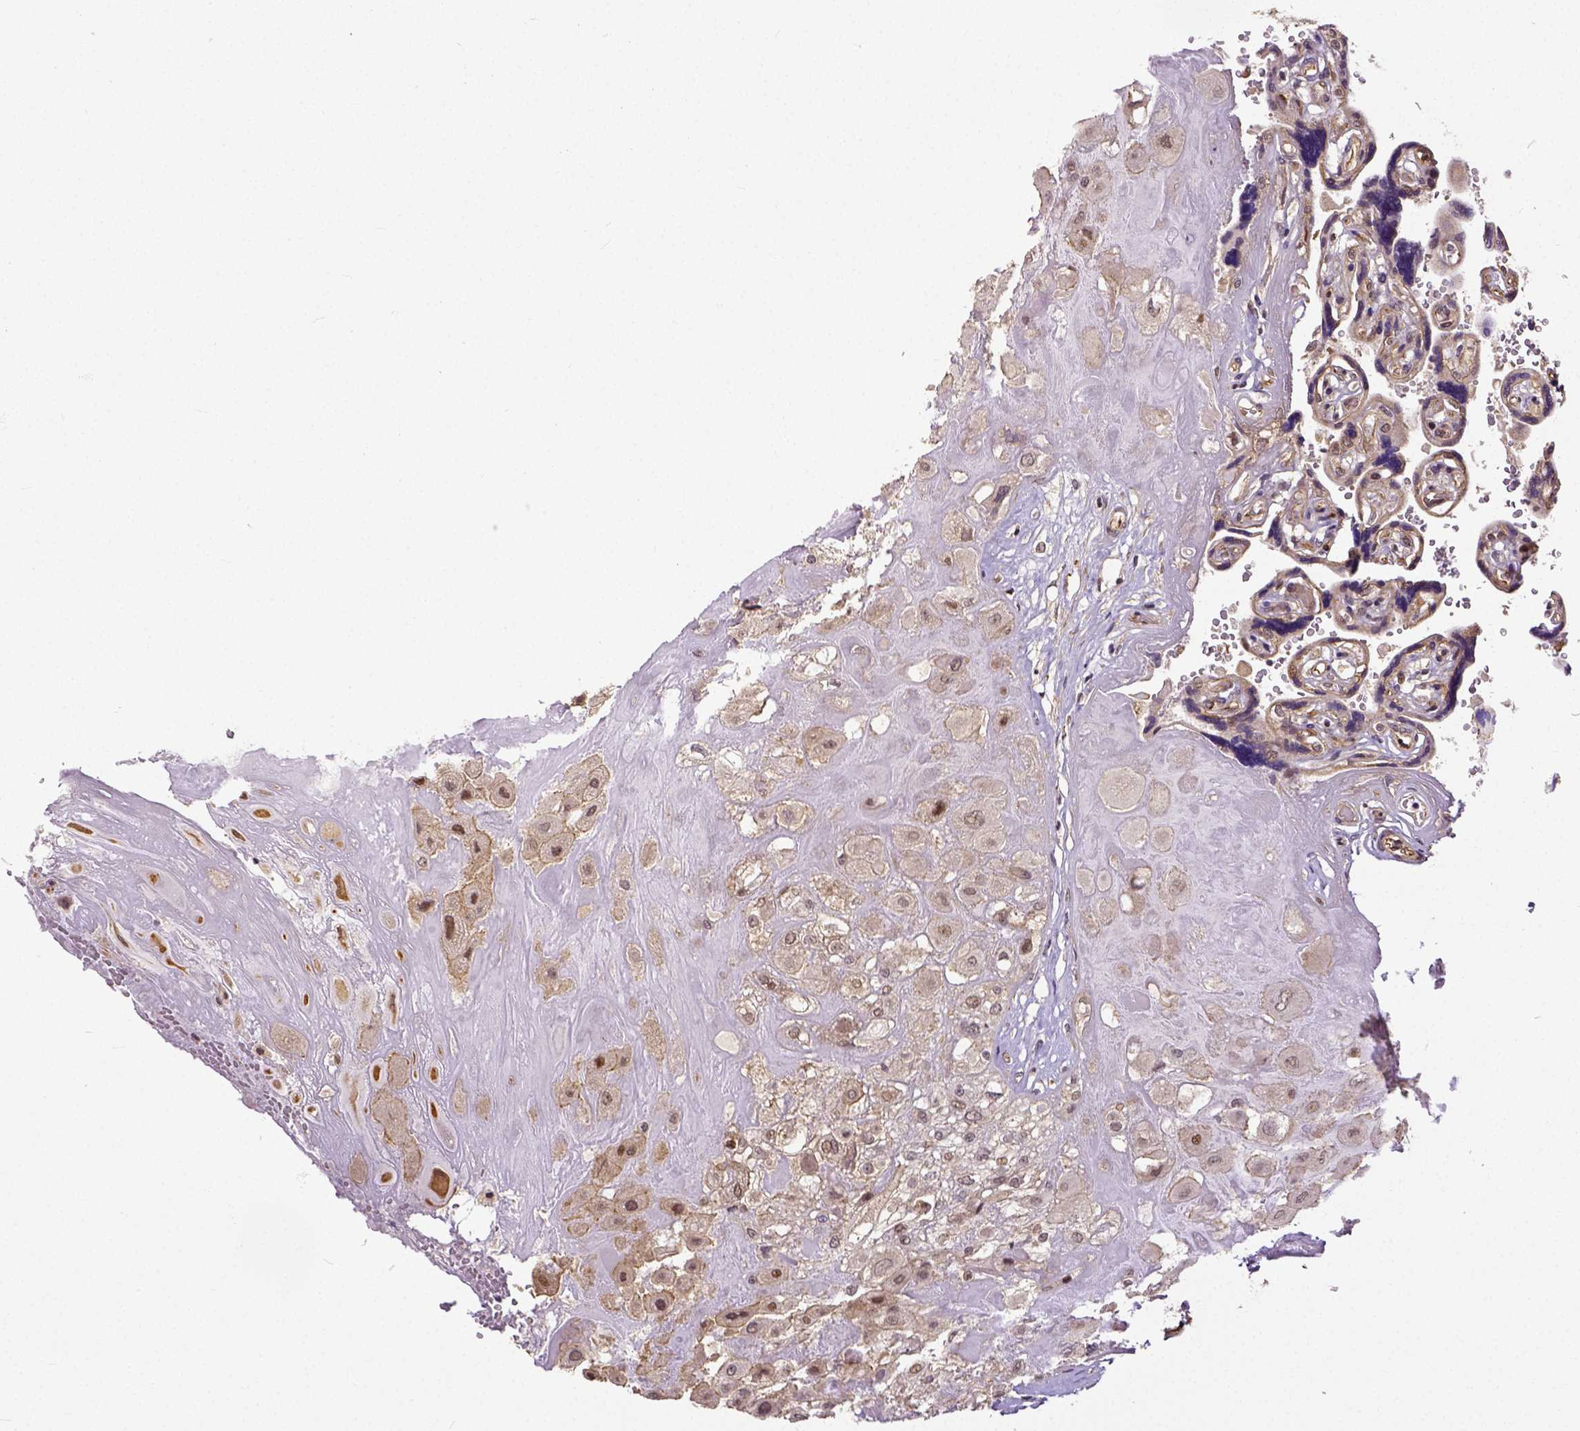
{"staining": {"intensity": "weak", "quantity": ">75%", "location": "cytoplasmic/membranous"}, "tissue": "placenta", "cell_type": "Decidual cells", "image_type": "normal", "snomed": [{"axis": "morphology", "description": "Normal tissue, NOS"}, {"axis": "topography", "description": "Placenta"}], "caption": "Immunohistochemistry (DAB) staining of benign placenta exhibits weak cytoplasmic/membranous protein staining in approximately >75% of decidual cells.", "gene": "DICER1", "patient": {"sex": "female", "age": 32}}